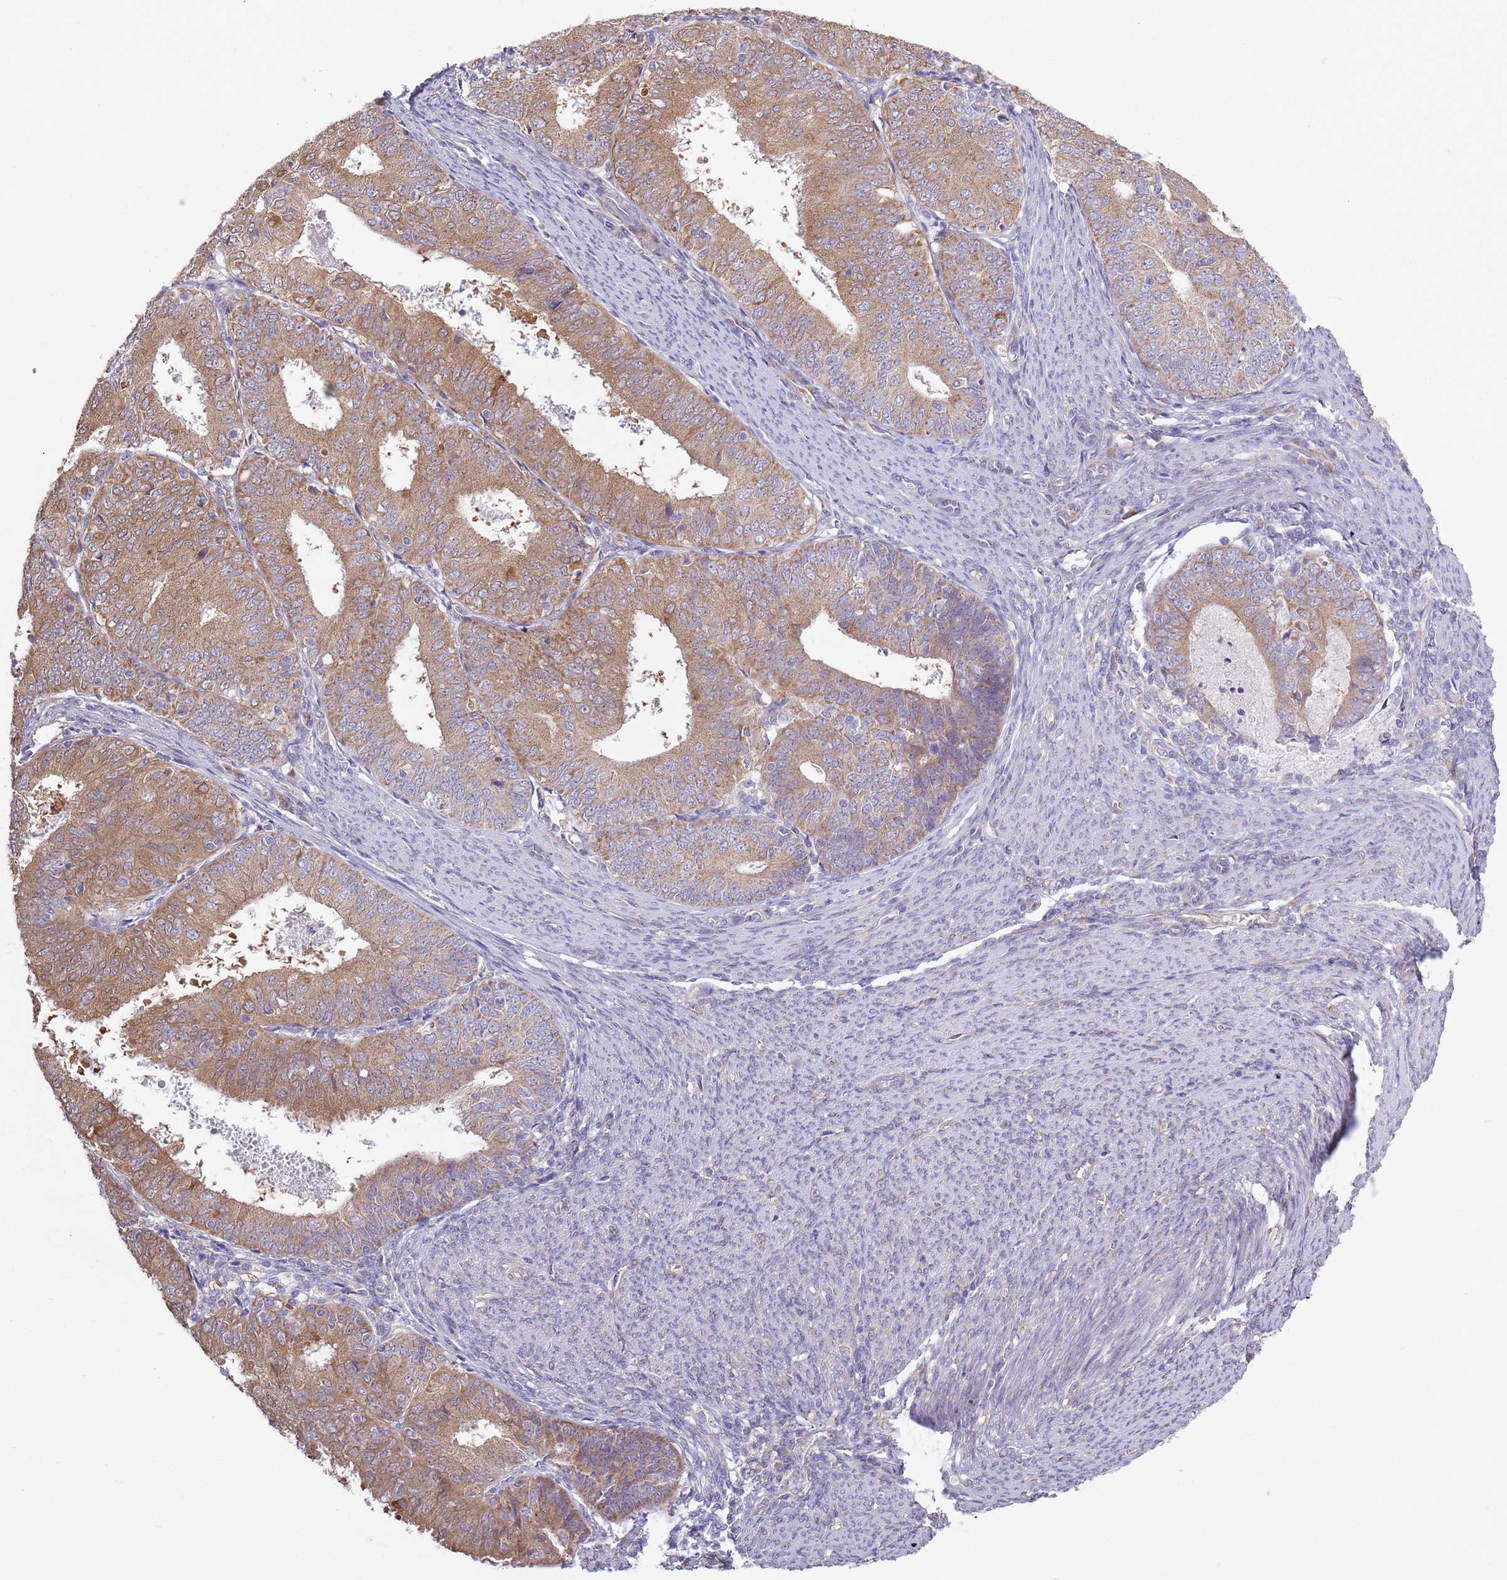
{"staining": {"intensity": "moderate", "quantity": ">75%", "location": "cytoplasmic/membranous"}, "tissue": "endometrial cancer", "cell_type": "Tumor cells", "image_type": "cancer", "snomed": [{"axis": "morphology", "description": "Adenocarcinoma, NOS"}, {"axis": "topography", "description": "Endometrium"}], "caption": "This image displays immunohistochemistry (IHC) staining of endometrial cancer (adenocarcinoma), with medium moderate cytoplasmic/membranous positivity in approximately >75% of tumor cells.", "gene": "COQ5", "patient": {"sex": "female", "age": 57}}